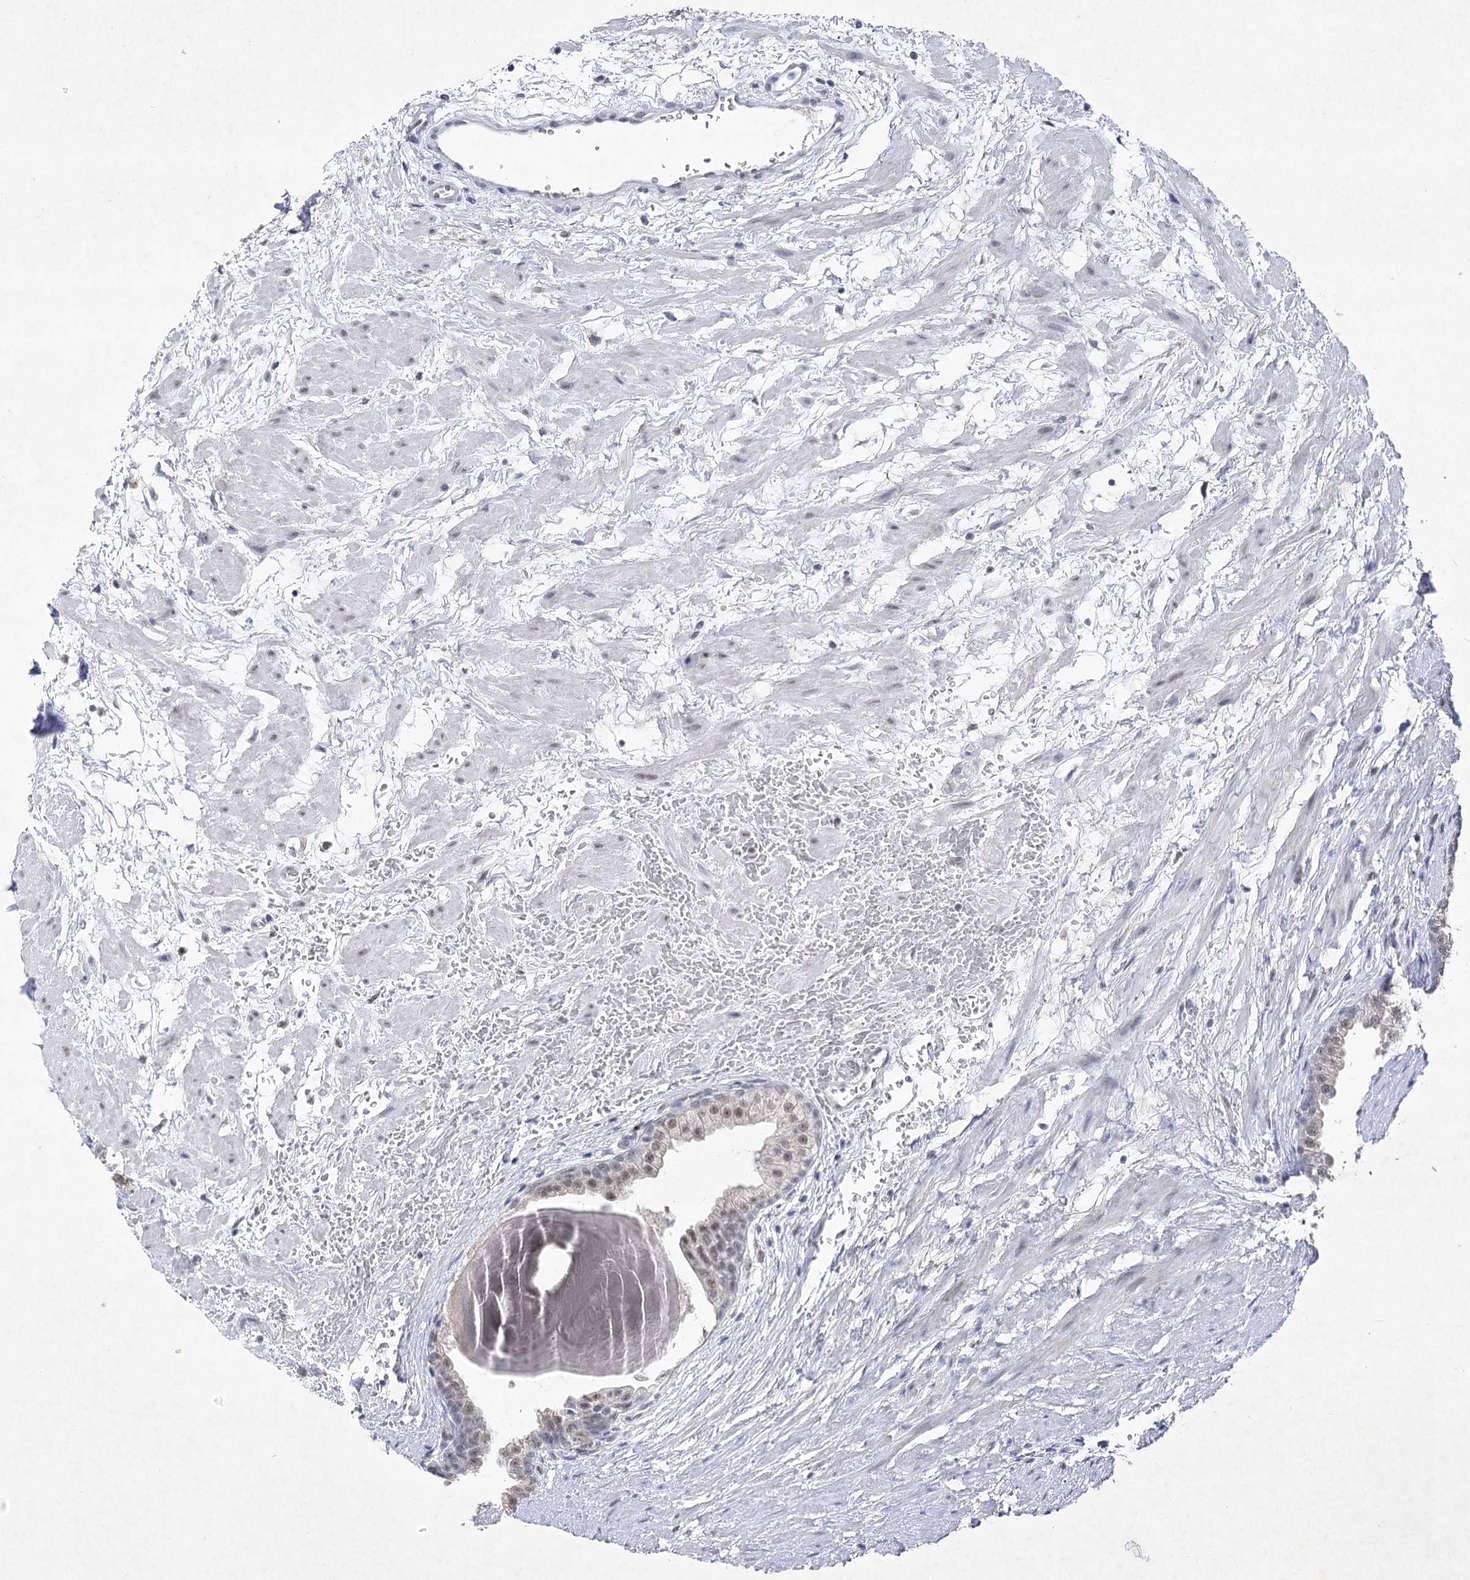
{"staining": {"intensity": "weak", "quantity": "<25%", "location": "nuclear"}, "tissue": "prostate", "cell_type": "Glandular cells", "image_type": "normal", "snomed": [{"axis": "morphology", "description": "Normal tissue, NOS"}, {"axis": "topography", "description": "Prostate"}], "caption": "Prostate stained for a protein using immunohistochemistry shows no positivity glandular cells.", "gene": "ENSG00000275740", "patient": {"sex": "male", "age": 48}}